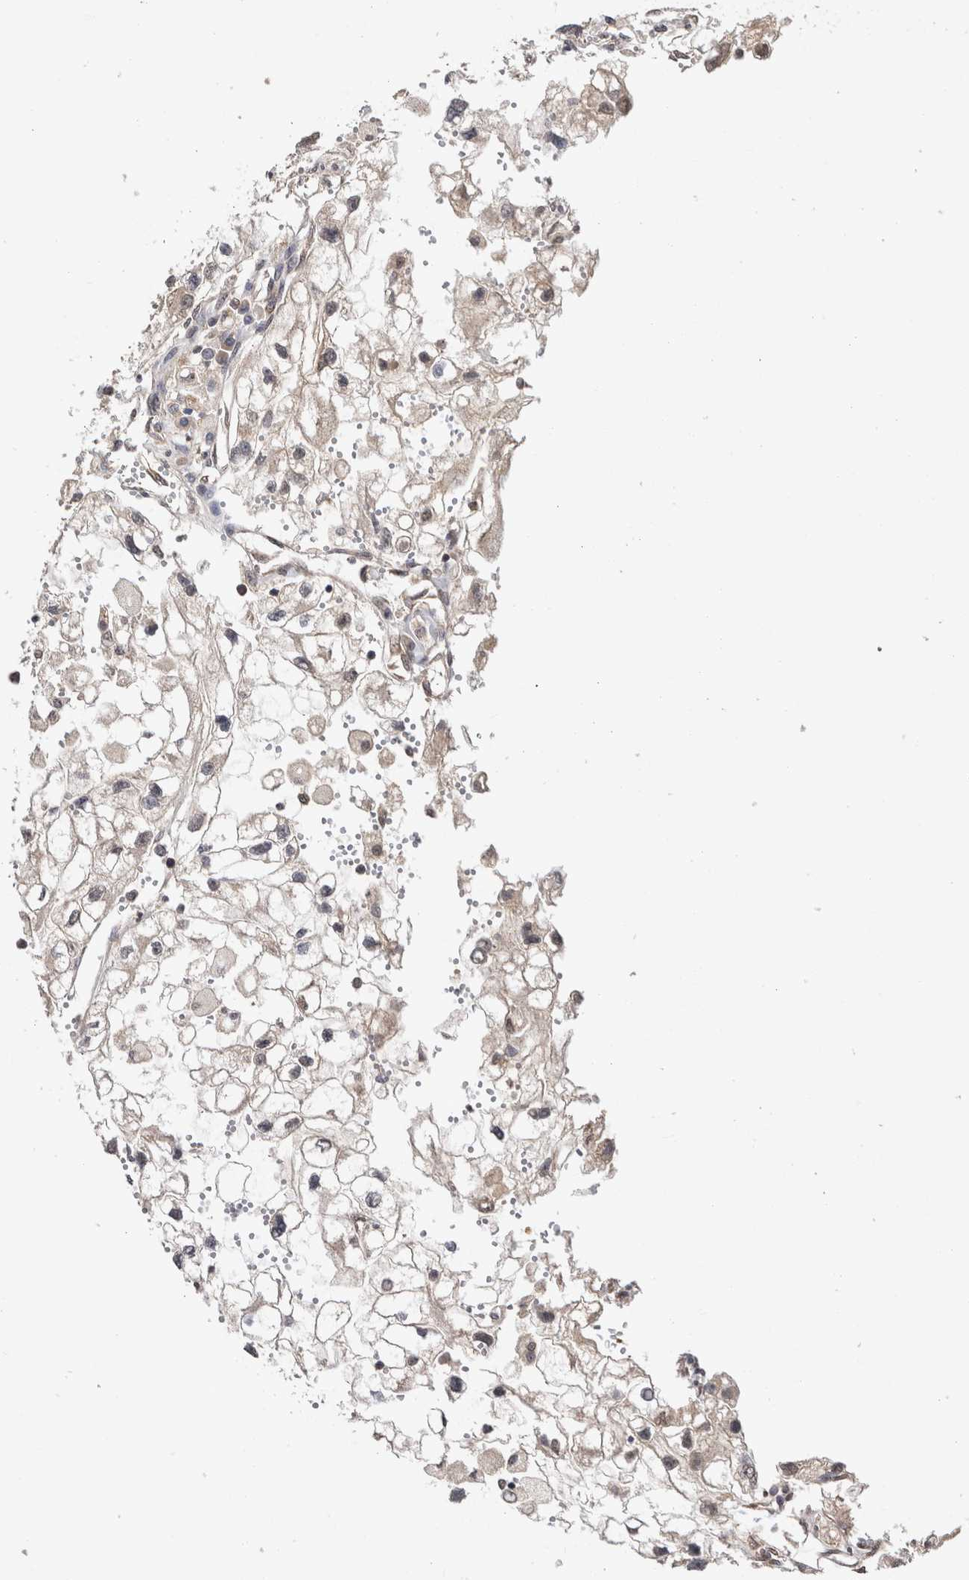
{"staining": {"intensity": "negative", "quantity": "none", "location": "none"}, "tissue": "renal cancer", "cell_type": "Tumor cells", "image_type": "cancer", "snomed": [{"axis": "morphology", "description": "Adenocarcinoma, NOS"}, {"axis": "topography", "description": "Kidney"}], "caption": "Immunohistochemistry (IHC) image of human renal cancer (adenocarcinoma) stained for a protein (brown), which reveals no positivity in tumor cells.", "gene": "HMOX2", "patient": {"sex": "female", "age": 70}}